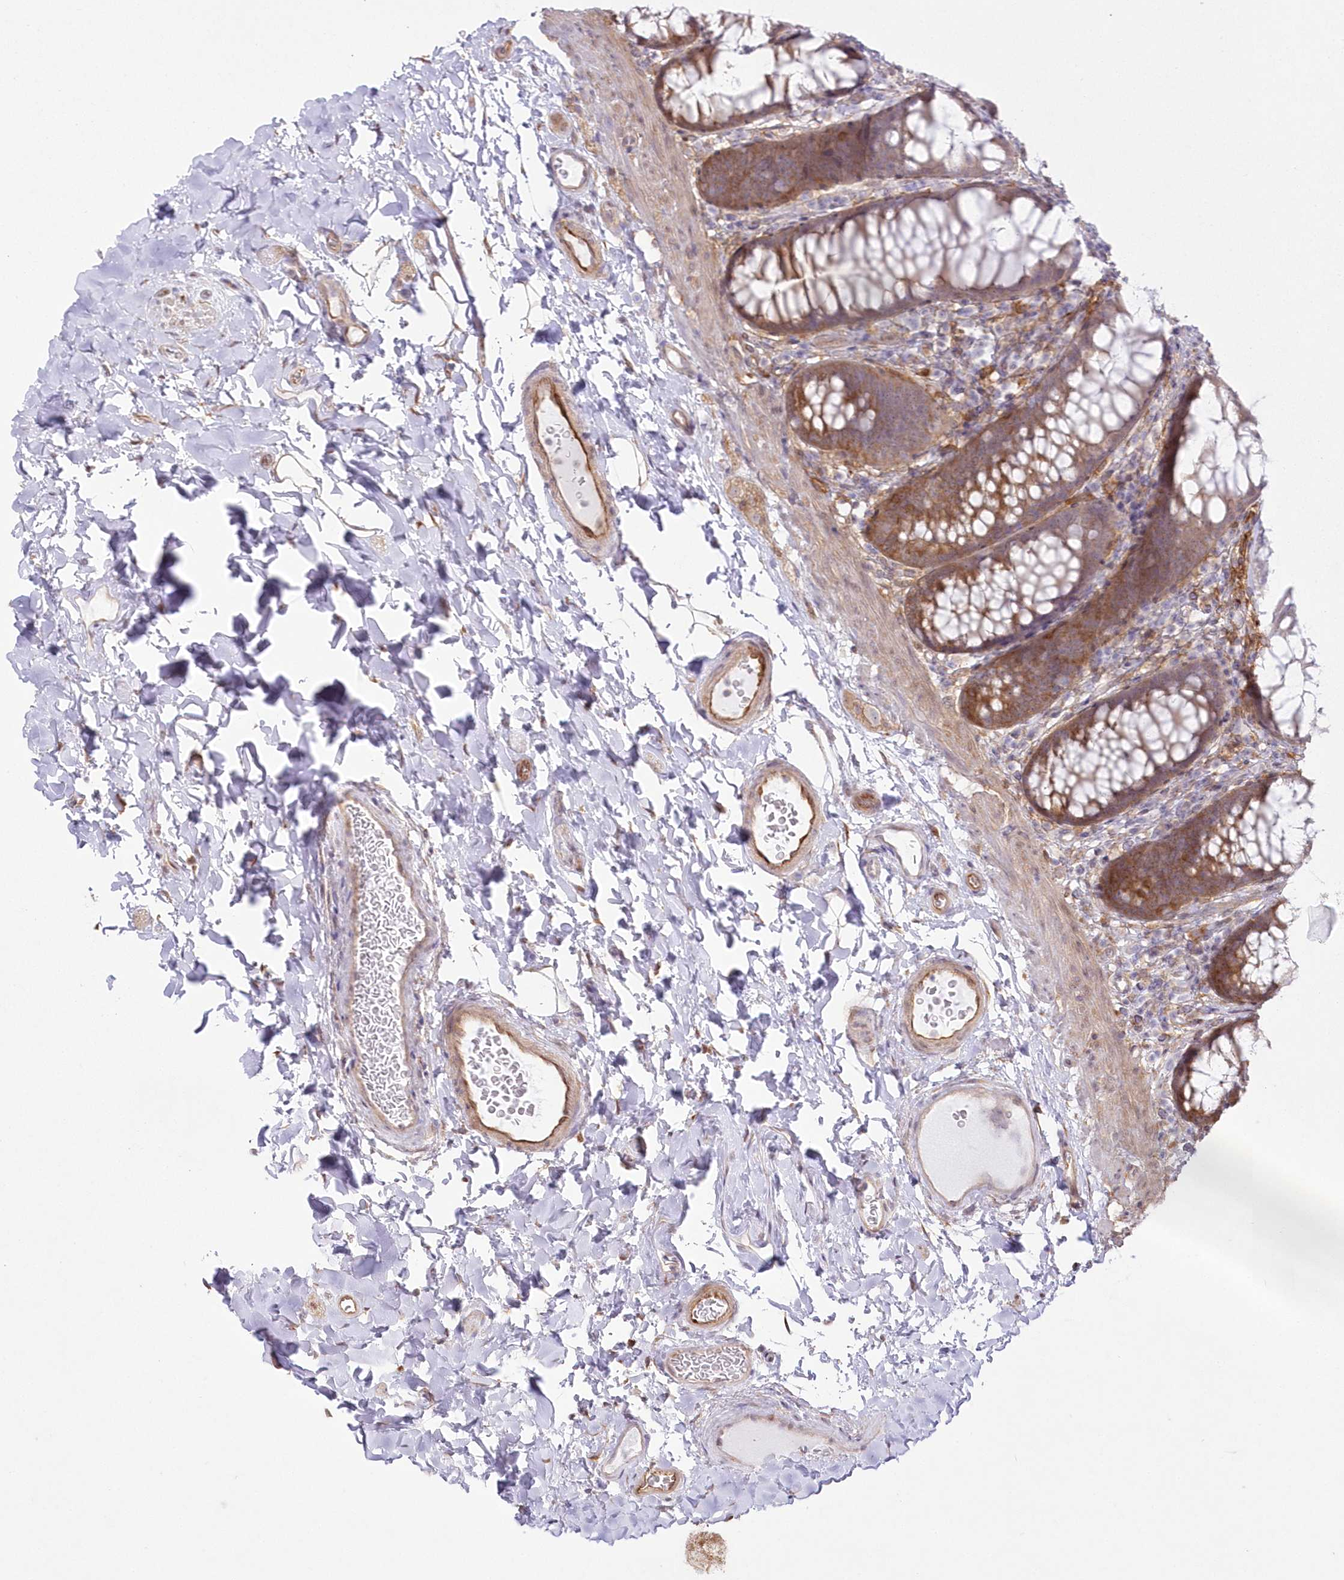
{"staining": {"intensity": "moderate", "quantity": "25%-75%", "location": "cytoplasmic/membranous"}, "tissue": "colon", "cell_type": "Endothelial cells", "image_type": "normal", "snomed": [{"axis": "morphology", "description": "Normal tissue, NOS"}, {"axis": "topography", "description": "Colon"}], "caption": "This image displays immunohistochemistry (IHC) staining of benign human colon, with medium moderate cytoplasmic/membranous positivity in about 25%-75% of endothelial cells.", "gene": "SH3PXD2B", "patient": {"sex": "female", "age": 62}}